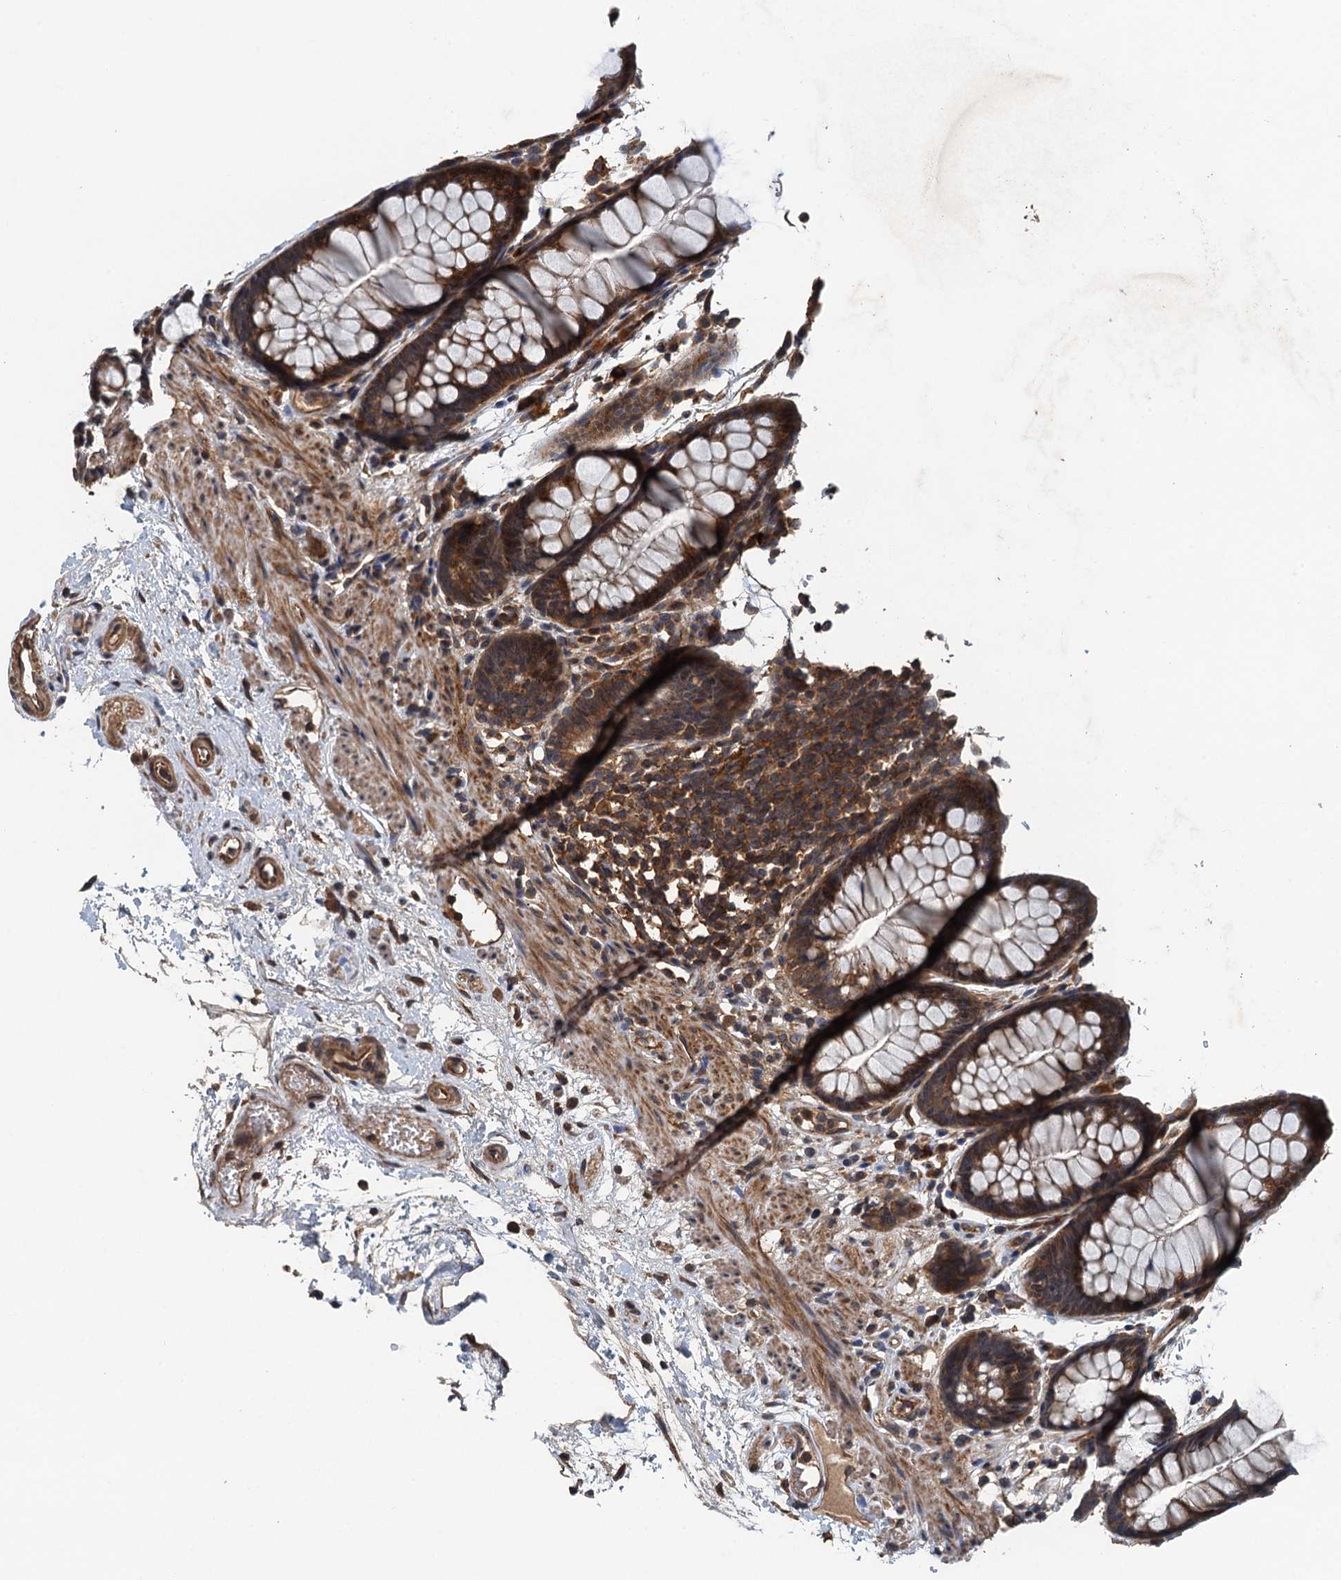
{"staining": {"intensity": "moderate", "quantity": ">75%", "location": "cytoplasmic/membranous"}, "tissue": "rectum", "cell_type": "Glandular cells", "image_type": "normal", "snomed": [{"axis": "morphology", "description": "Normal tissue, NOS"}, {"axis": "topography", "description": "Rectum"}], "caption": "Immunohistochemical staining of normal human rectum shows medium levels of moderate cytoplasmic/membranous staining in approximately >75% of glandular cells. The protein is stained brown, and the nuclei are stained in blue (DAB (3,3'-diaminobenzidine) IHC with brightfield microscopy, high magnification).", "gene": "BORCS5", "patient": {"sex": "male", "age": 64}}